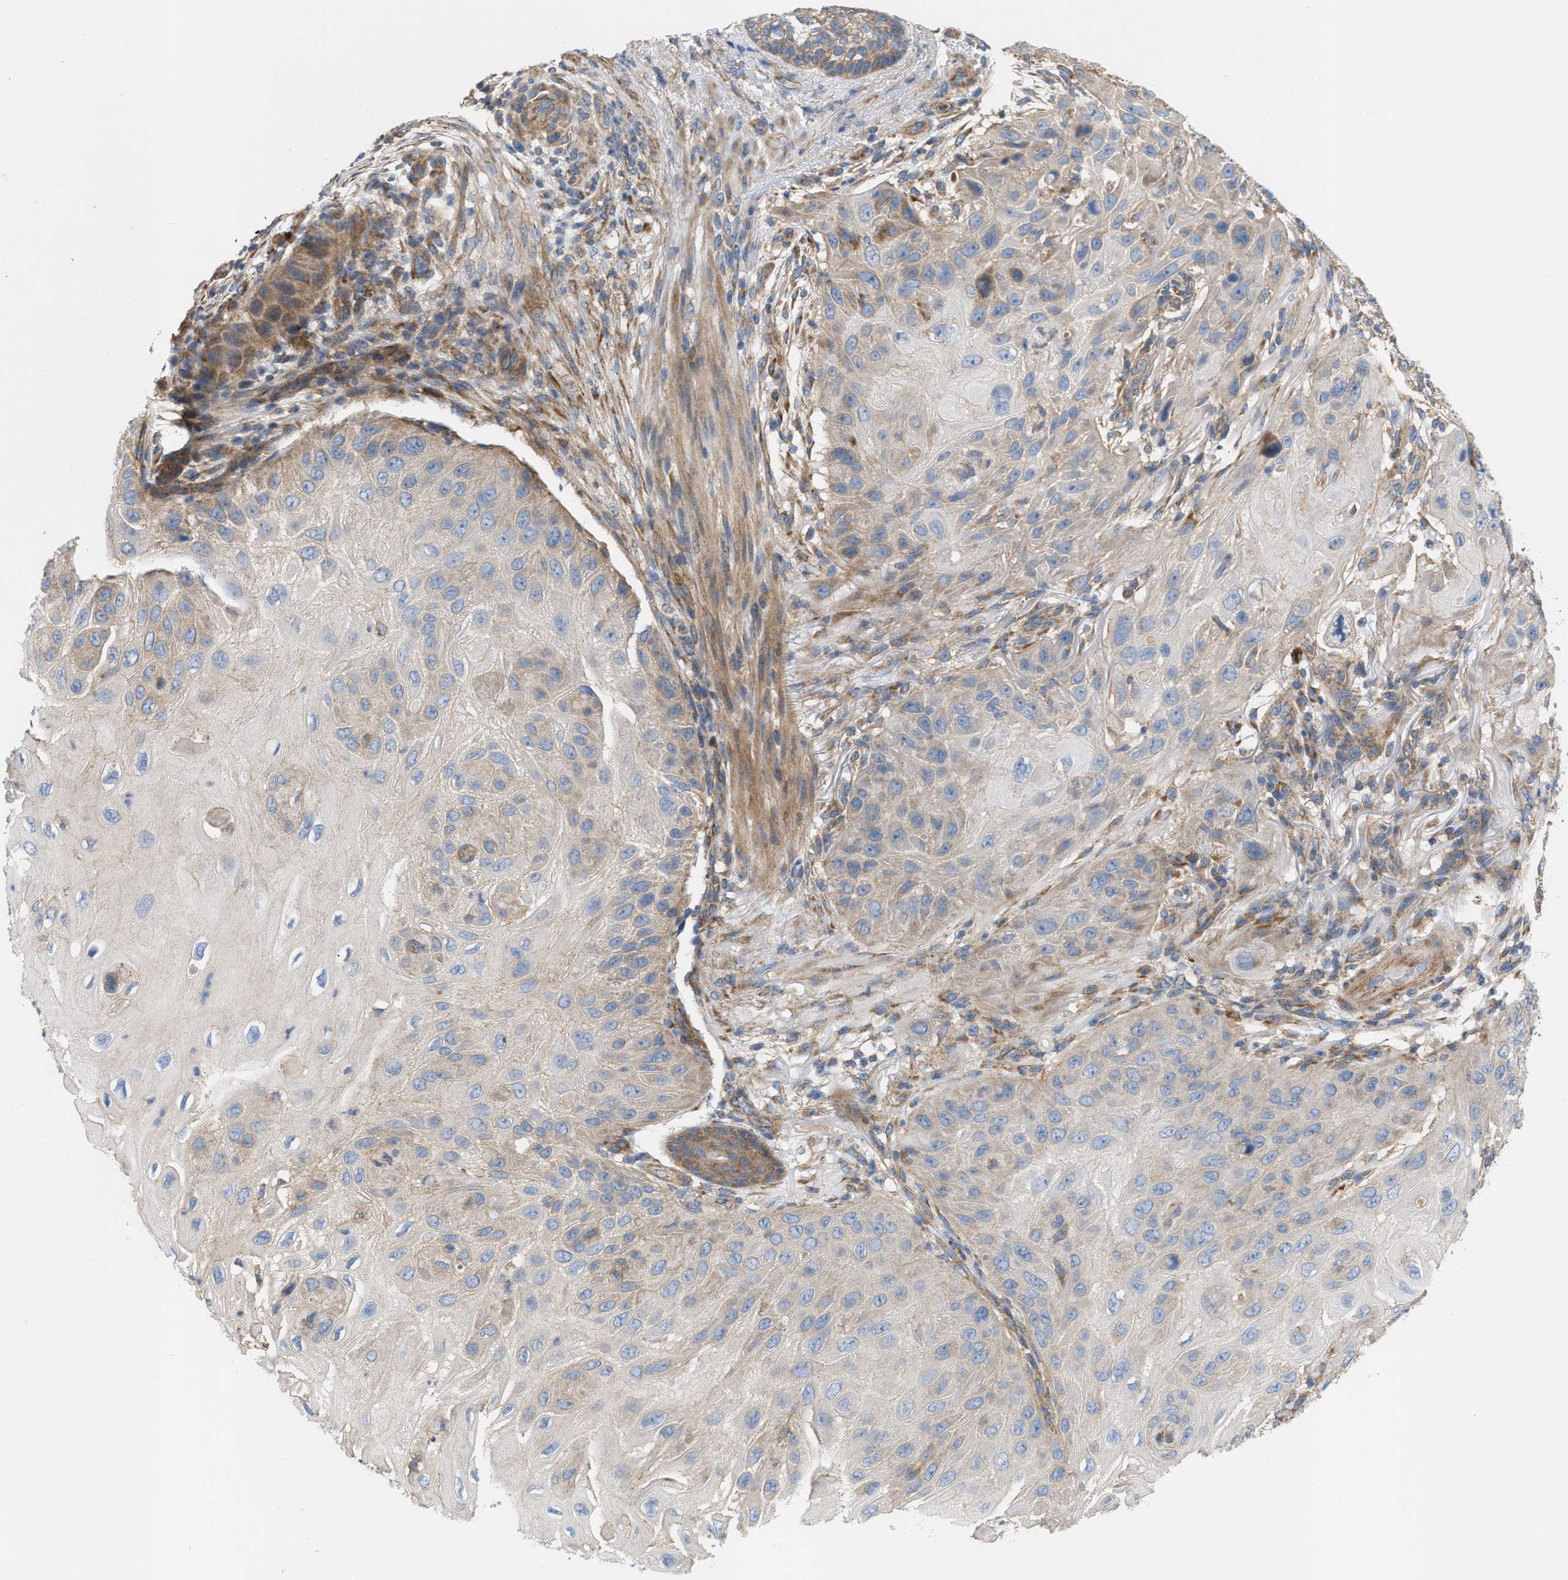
{"staining": {"intensity": "weak", "quantity": "<25%", "location": "cytoplasmic/membranous"}, "tissue": "skin cancer", "cell_type": "Tumor cells", "image_type": "cancer", "snomed": [{"axis": "morphology", "description": "Squamous cell carcinoma, NOS"}, {"axis": "topography", "description": "Skin"}], "caption": "DAB immunohistochemical staining of skin cancer exhibits no significant staining in tumor cells.", "gene": "OXSM", "patient": {"sex": "female", "age": 77}}